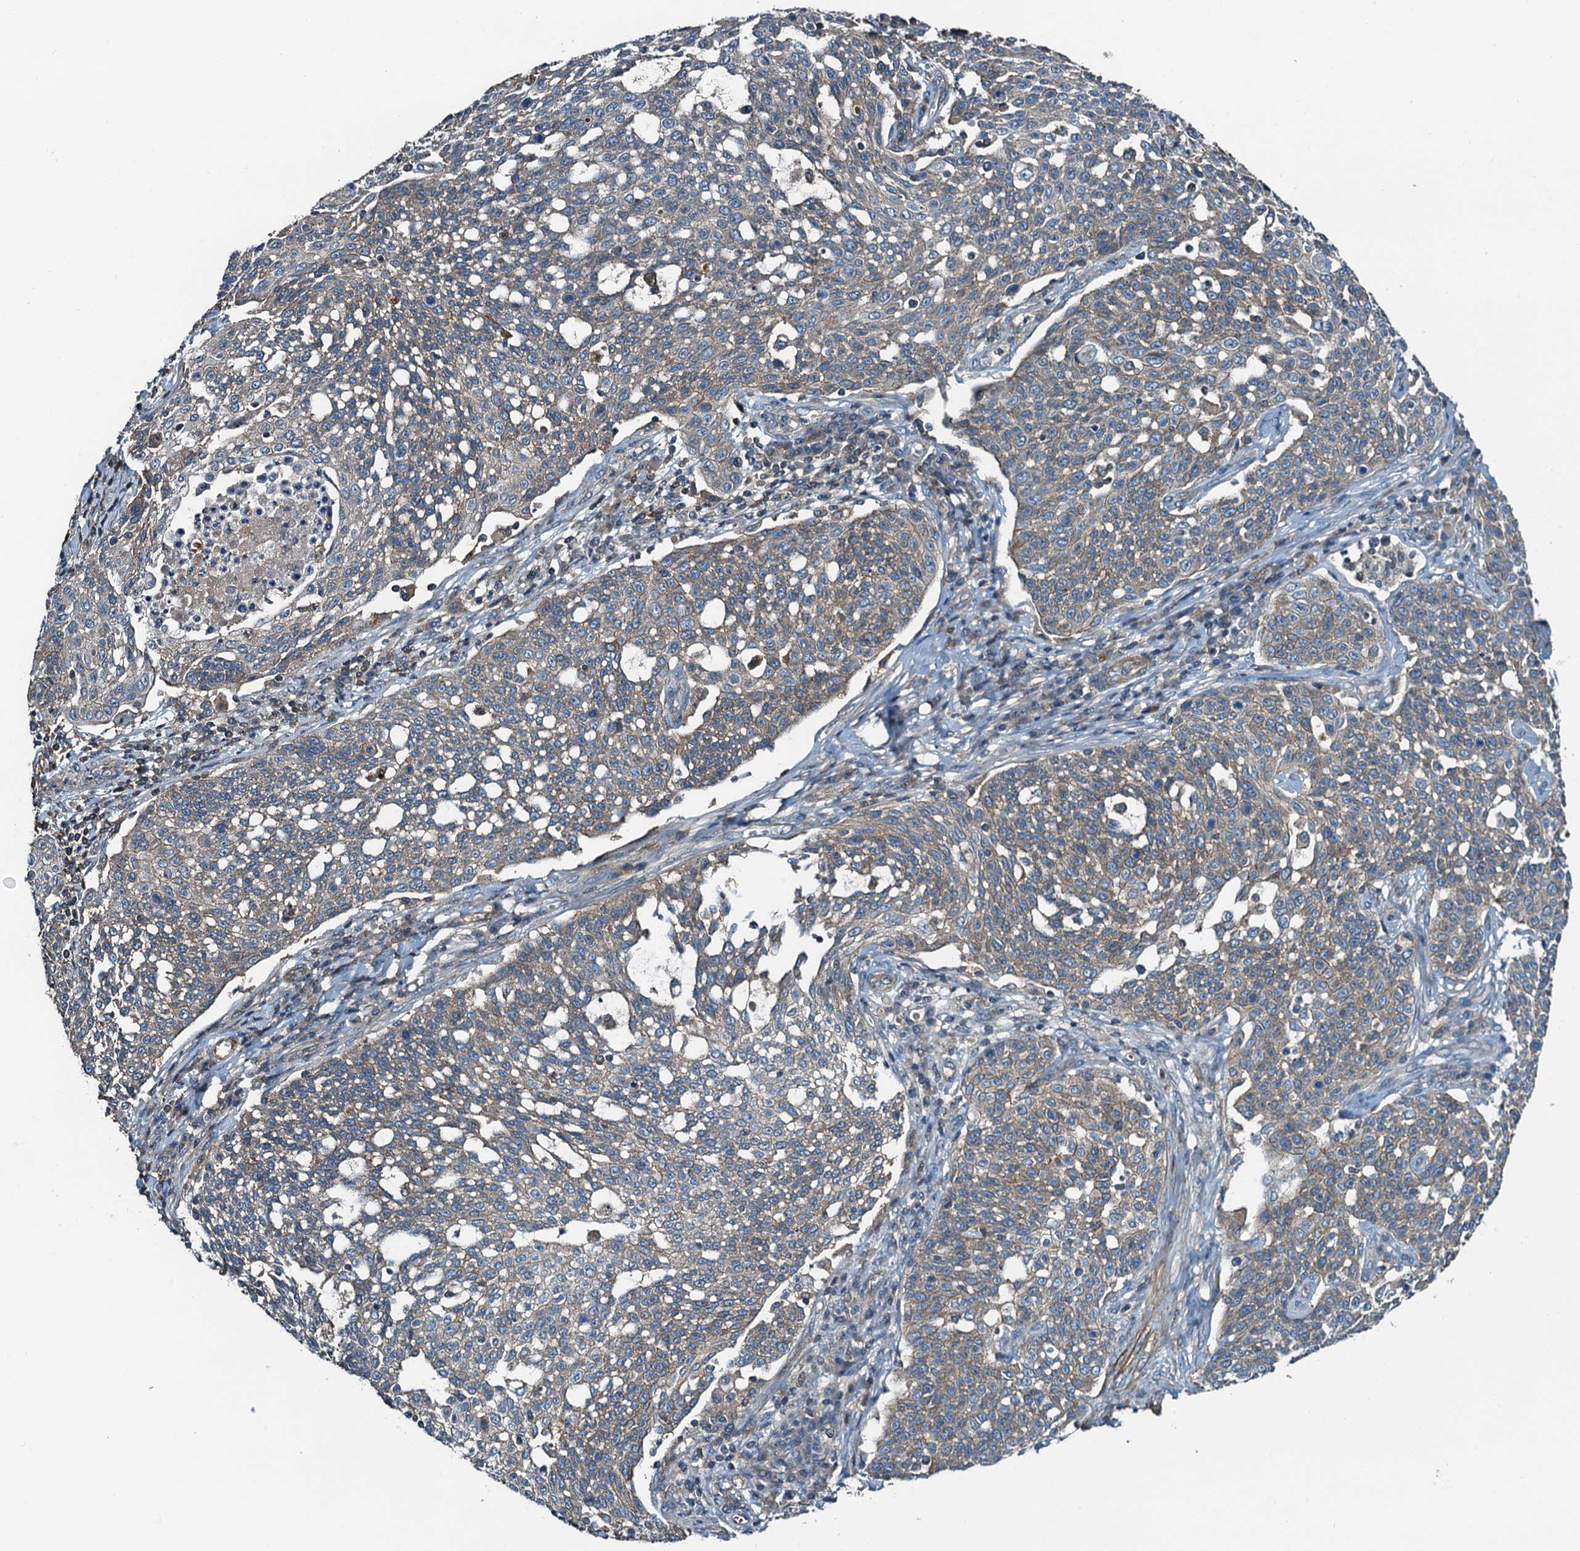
{"staining": {"intensity": "moderate", "quantity": "25%-75%", "location": "cytoplasmic/membranous"}, "tissue": "cervical cancer", "cell_type": "Tumor cells", "image_type": "cancer", "snomed": [{"axis": "morphology", "description": "Squamous cell carcinoma, NOS"}, {"axis": "topography", "description": "Cervix"}], "caption": "DAB immunohistochemical staining of human cervical cancer (squamous cell carcinoma) shows moderate cytoplasmic/membranous protein expression in approximately 25%-75% of tumor cells.", "gene": "DUOXA1", "patient": {"sex": "female", "age": 34}}